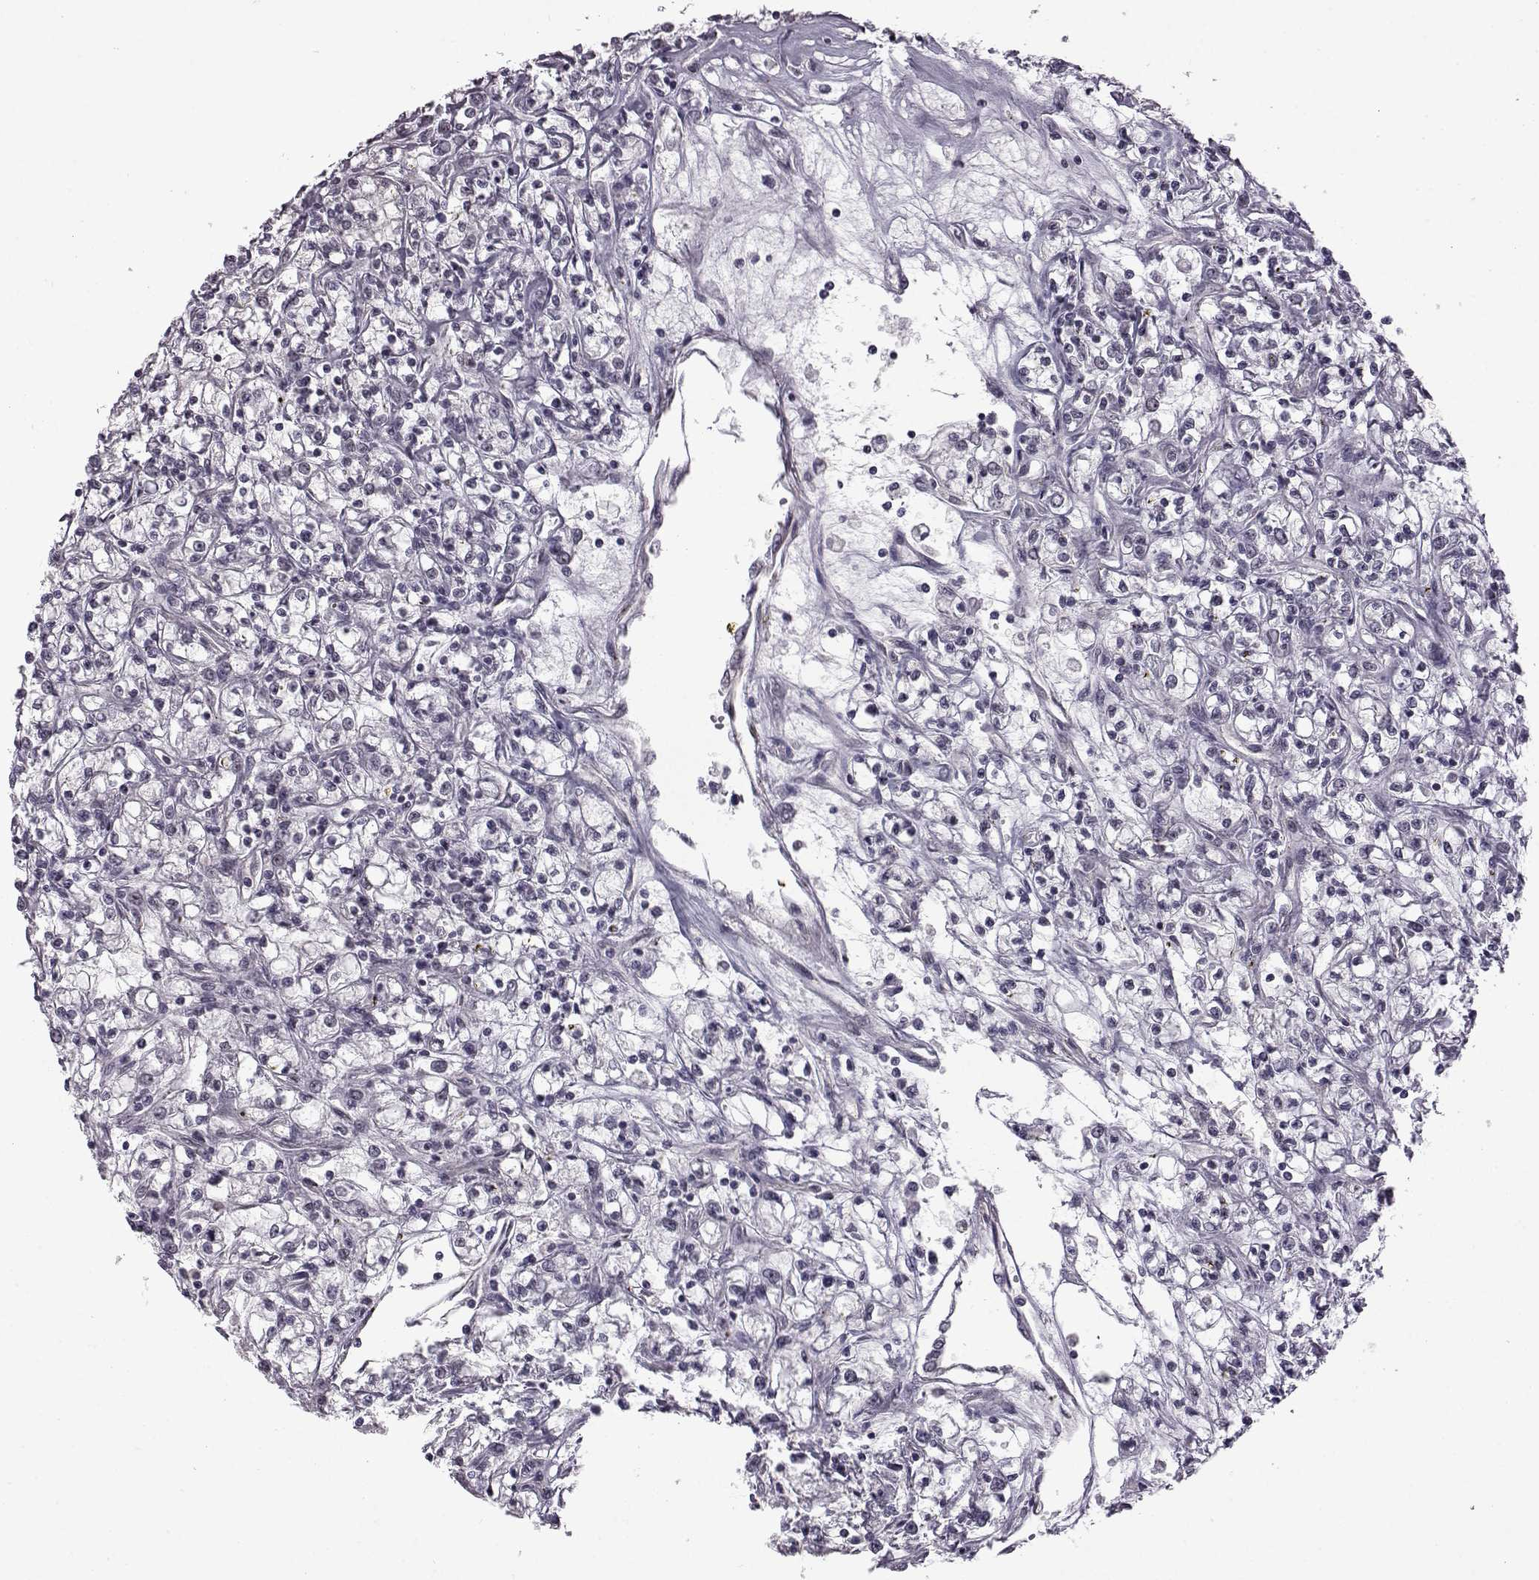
{"staining": {"intensity": "negative", "quantity": "none", "location": "none"}, "tissue": "renal cancer", "cell_type": "Tumor cells", "image_type": "cancer", "snomed": [{"axis": "morphology", "description": "Adenocarcinoma, NOS"}, {"axis": "topography", "description": "Kidney"}], "caption": "IHC of renal cancer exhibits no positivity in tumor cells.", "gene": "SYNPO2", "patient": {"sex": "female", "age": 59}}